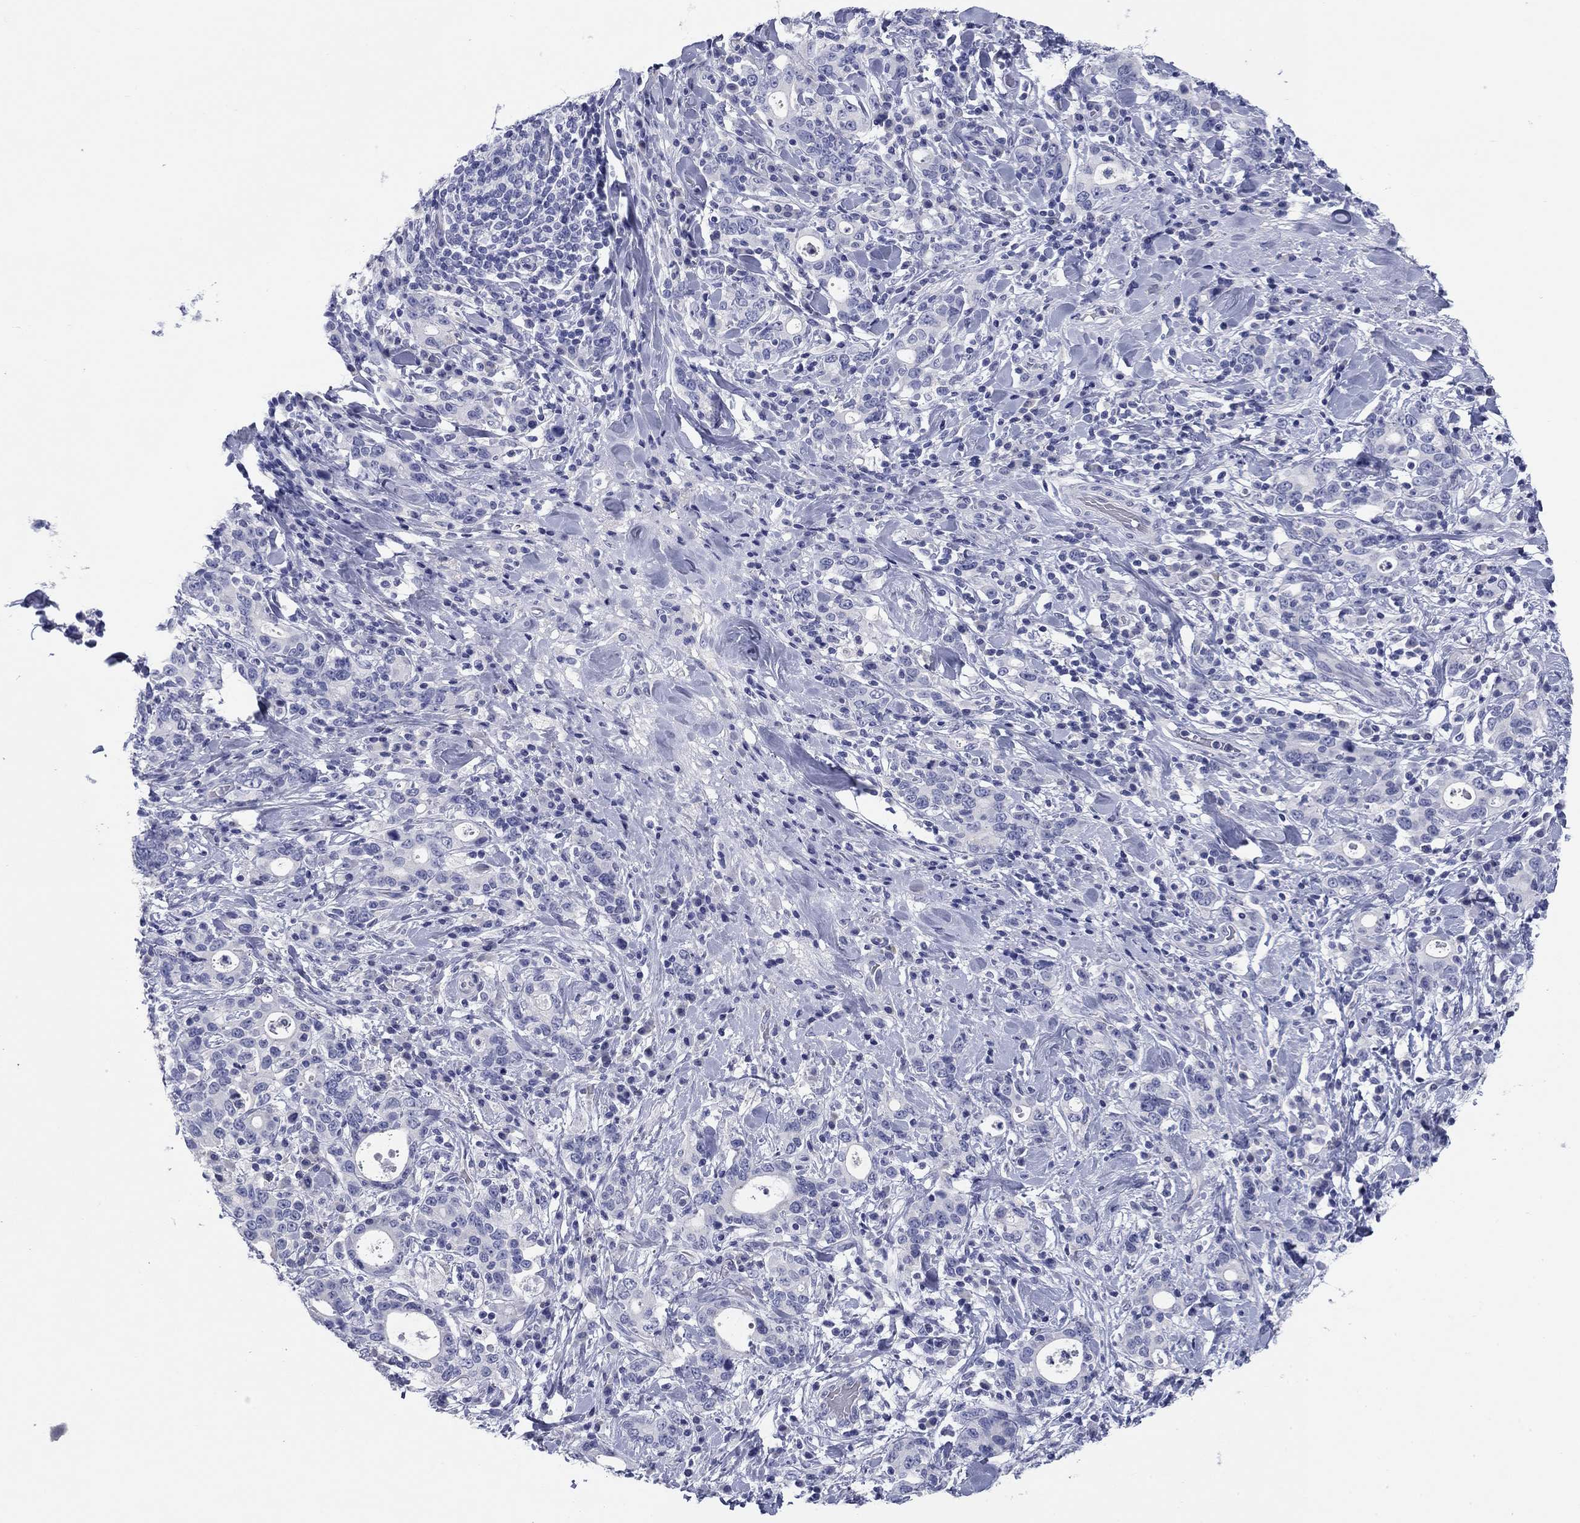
{"staining": {"intensity": "negative", "quantity": "none", "location": "none"}, "tissue": "stomach cancer", "cell_type": "Tumor cells", "image_type": "cancer", "snomed": [{"axis": "morphology", "description": "Adenocarcinoma, NOS"}, {"axis": "topography", "description": "Stomach"}], "caption": "Human stomach cancer (adenocarcinoma) stained for a protein using IHC exhibits no expression in tumor cells.", "gene": "KCNH1", "patient": {"sex": "male", "age": 79}}